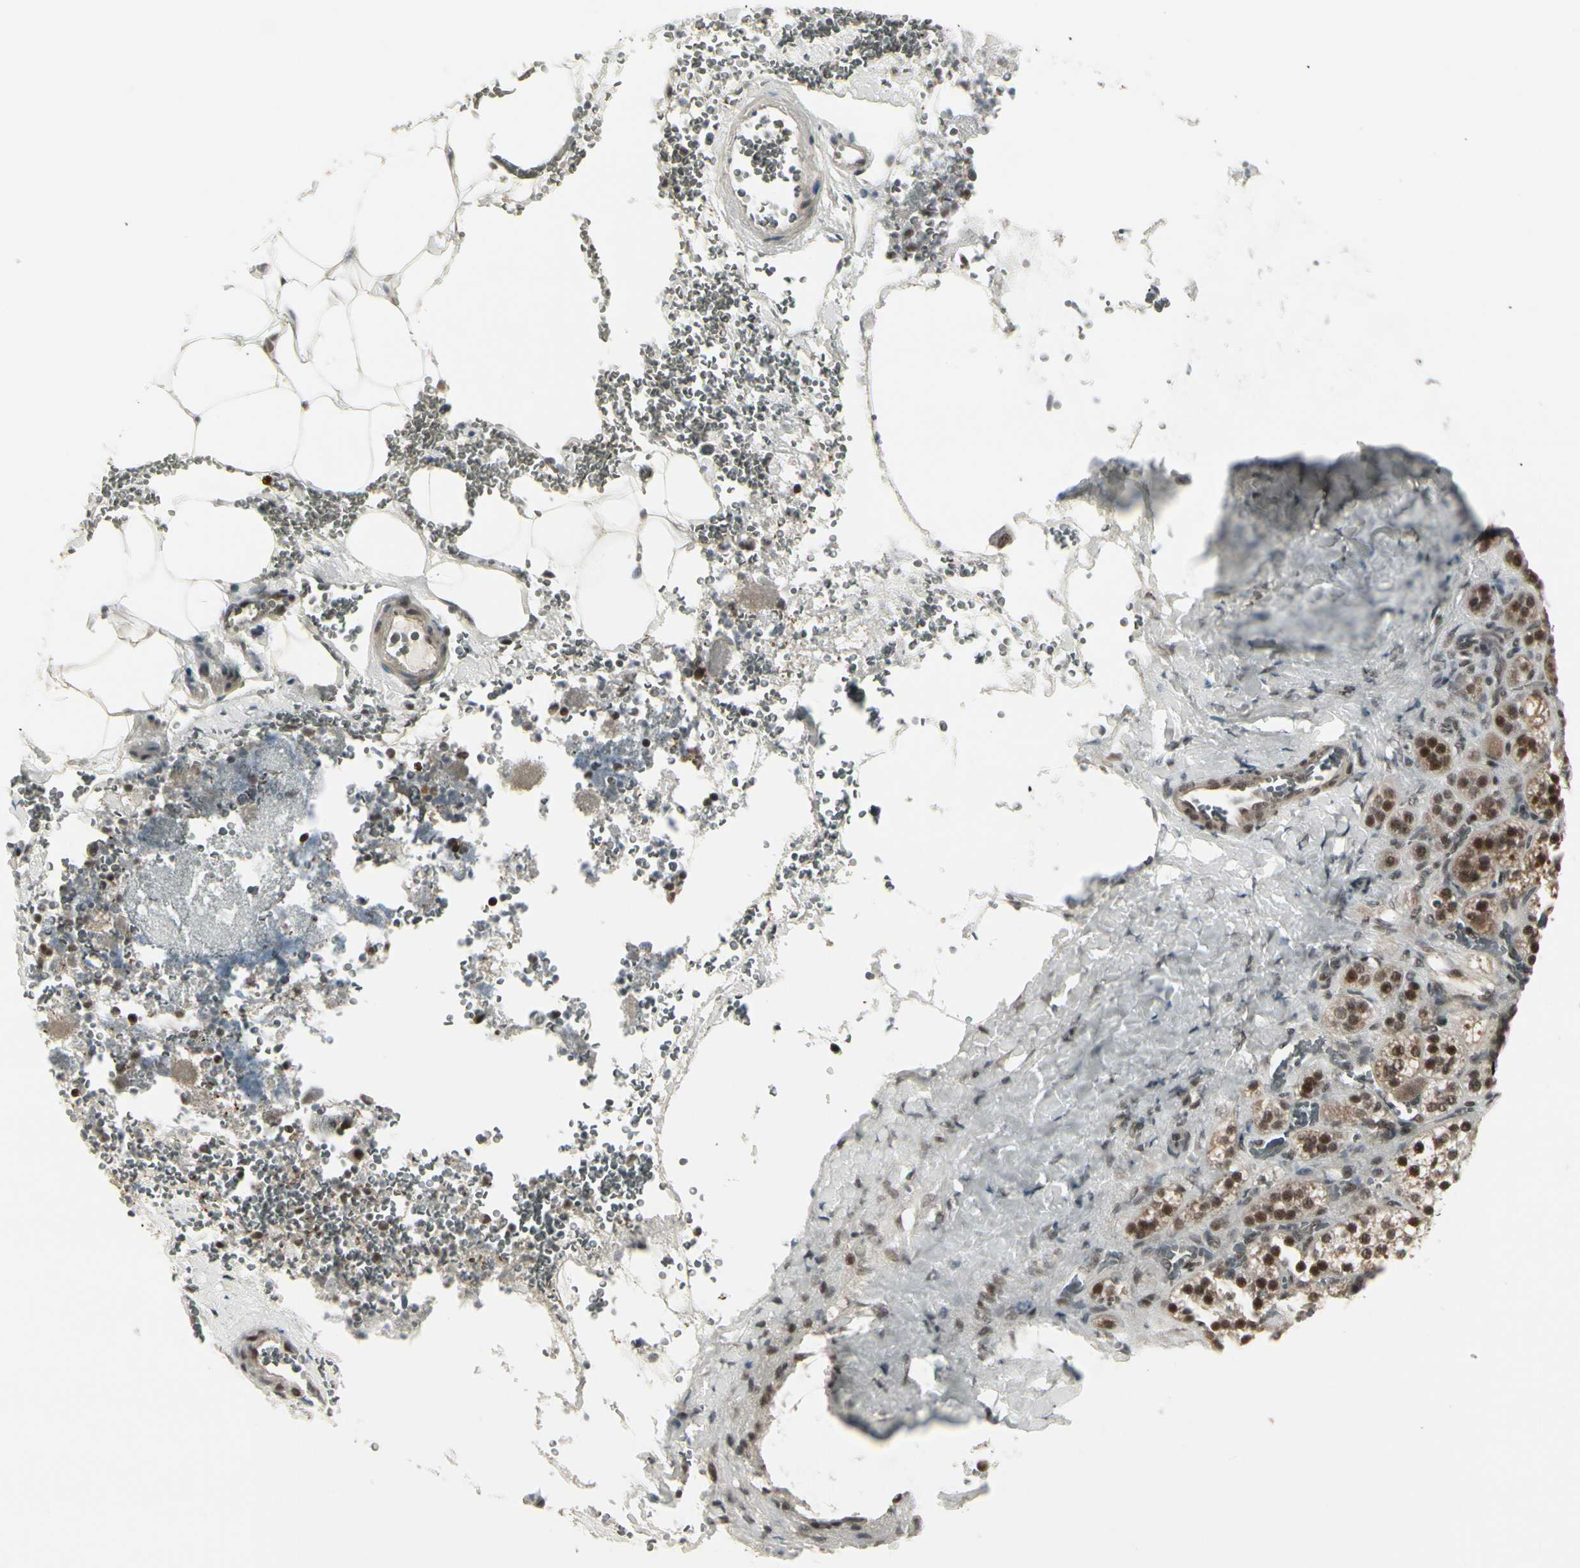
{"staining": {"intensity": "strong", "quantity": ">75%", "location": "cytoplasmic/membranous,nuclear"}, "tissue": "adrenal gland", "cell_type": "Glandular cells", "image_type": "normal", "snomed": [{"axis": "morphology", "description": "Normal tissue, NOS"}, {"axis": "topography", "description": "Adrenal gland"}], "caption": "A brown stain shows strong cytoplasmic/membranous,nuclear staining of a protein in glandular cells of unremarkable human adrenal gland. (Brightfield microscopy of DAB IHC at high magnification).", "gene": "CHAMP1", "patient": {"sex": "female", "age": 71}}